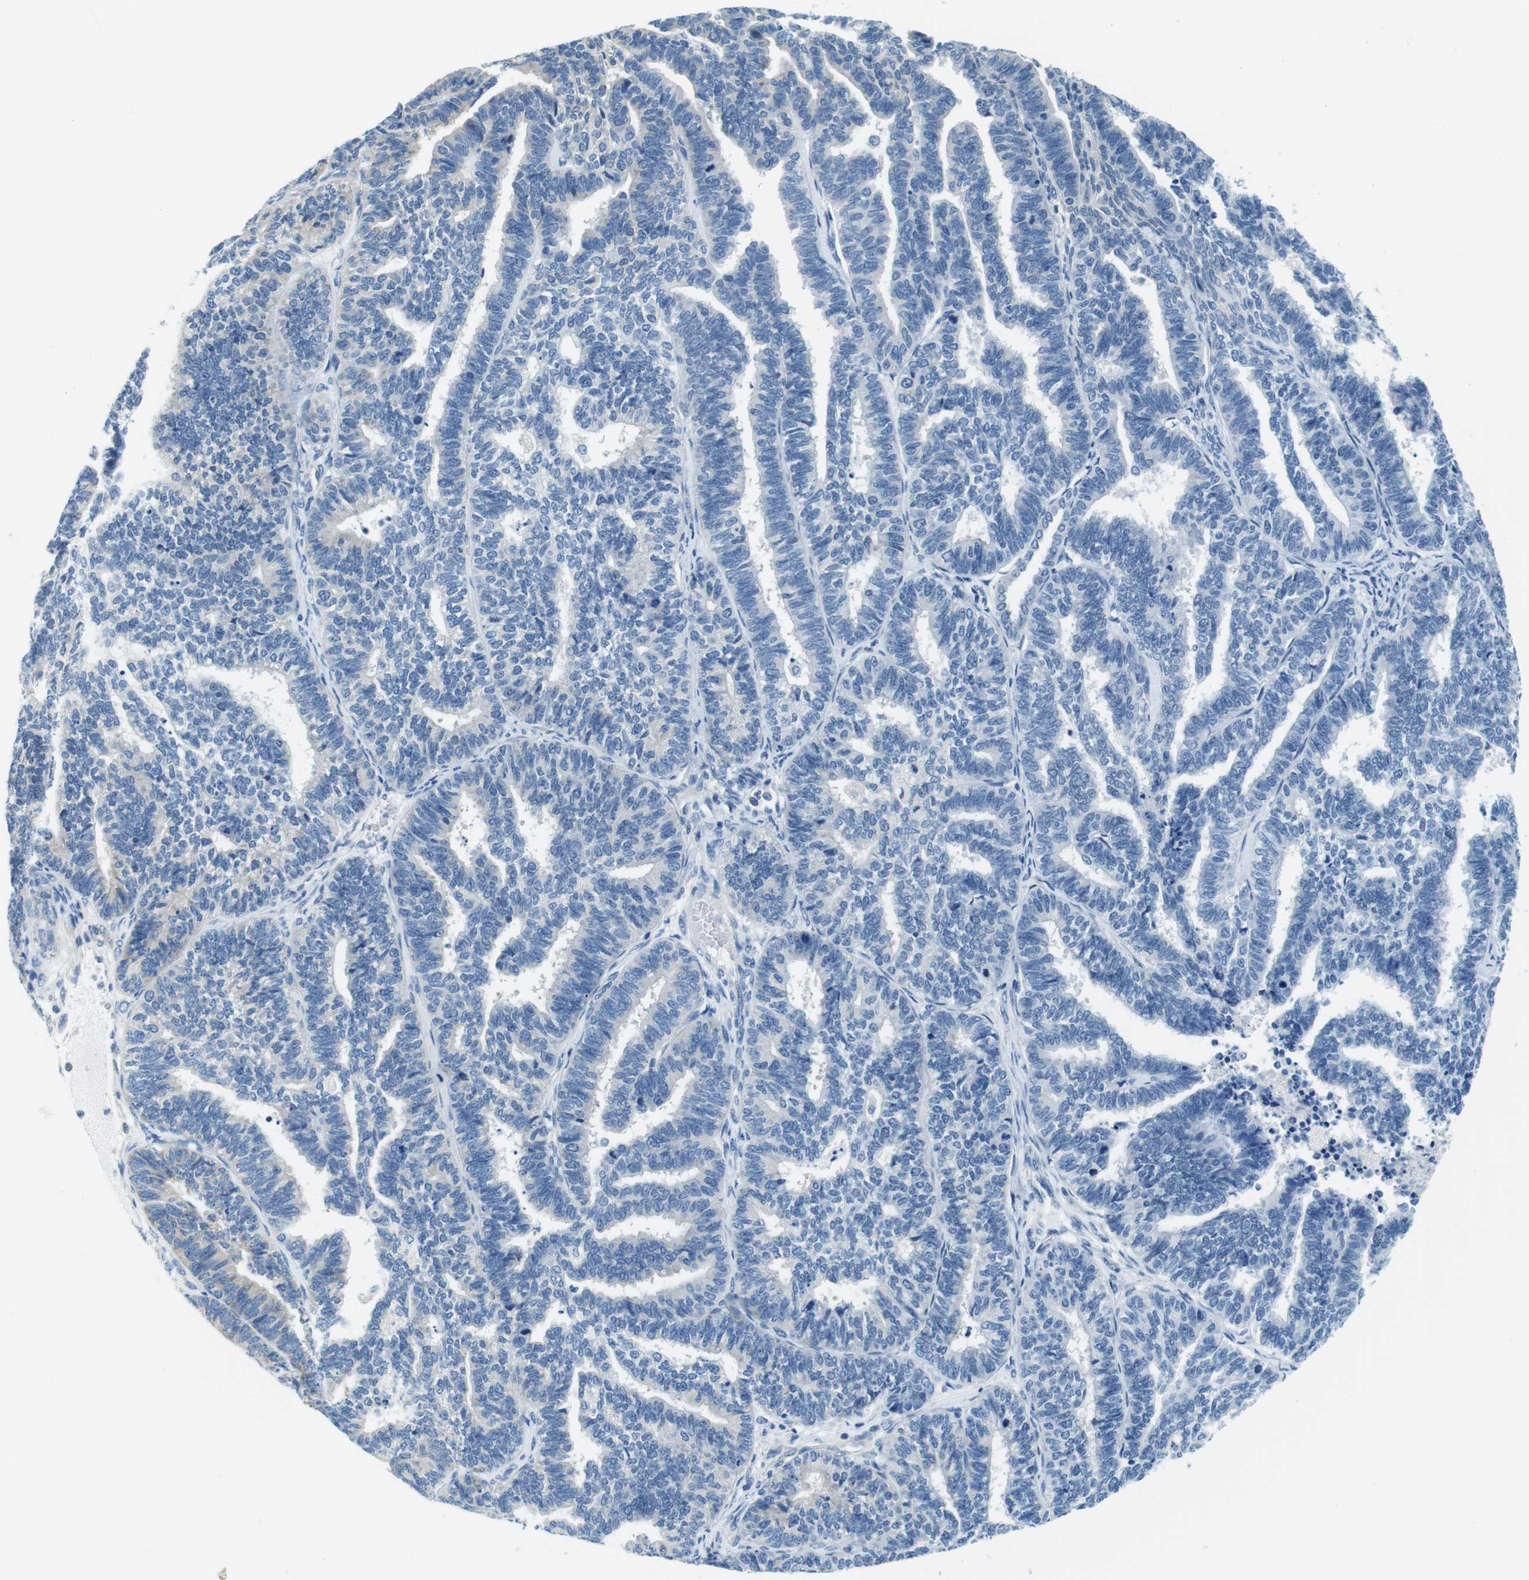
{"staining": {"intensity": "moderate", "quantity": "<25%", "location": "cytoplasmic/membranous"}, "tissue": "endometrial cancer", "cell_type": "Tumor cells", "image_type": "cancer", "snomed": [{"axis": "morphology", "description": "Adenocarcinoma, NOS"}, {"axis": "topography", "description": "Endometrium"}], "caption": "Endometrial cancer stained with IHC shows moderate cytoplasmic/membranous positivity in about <25% of tumor cells.", "gene": "EIF2B5", "patient": {"sex": "female", "age": 70}}